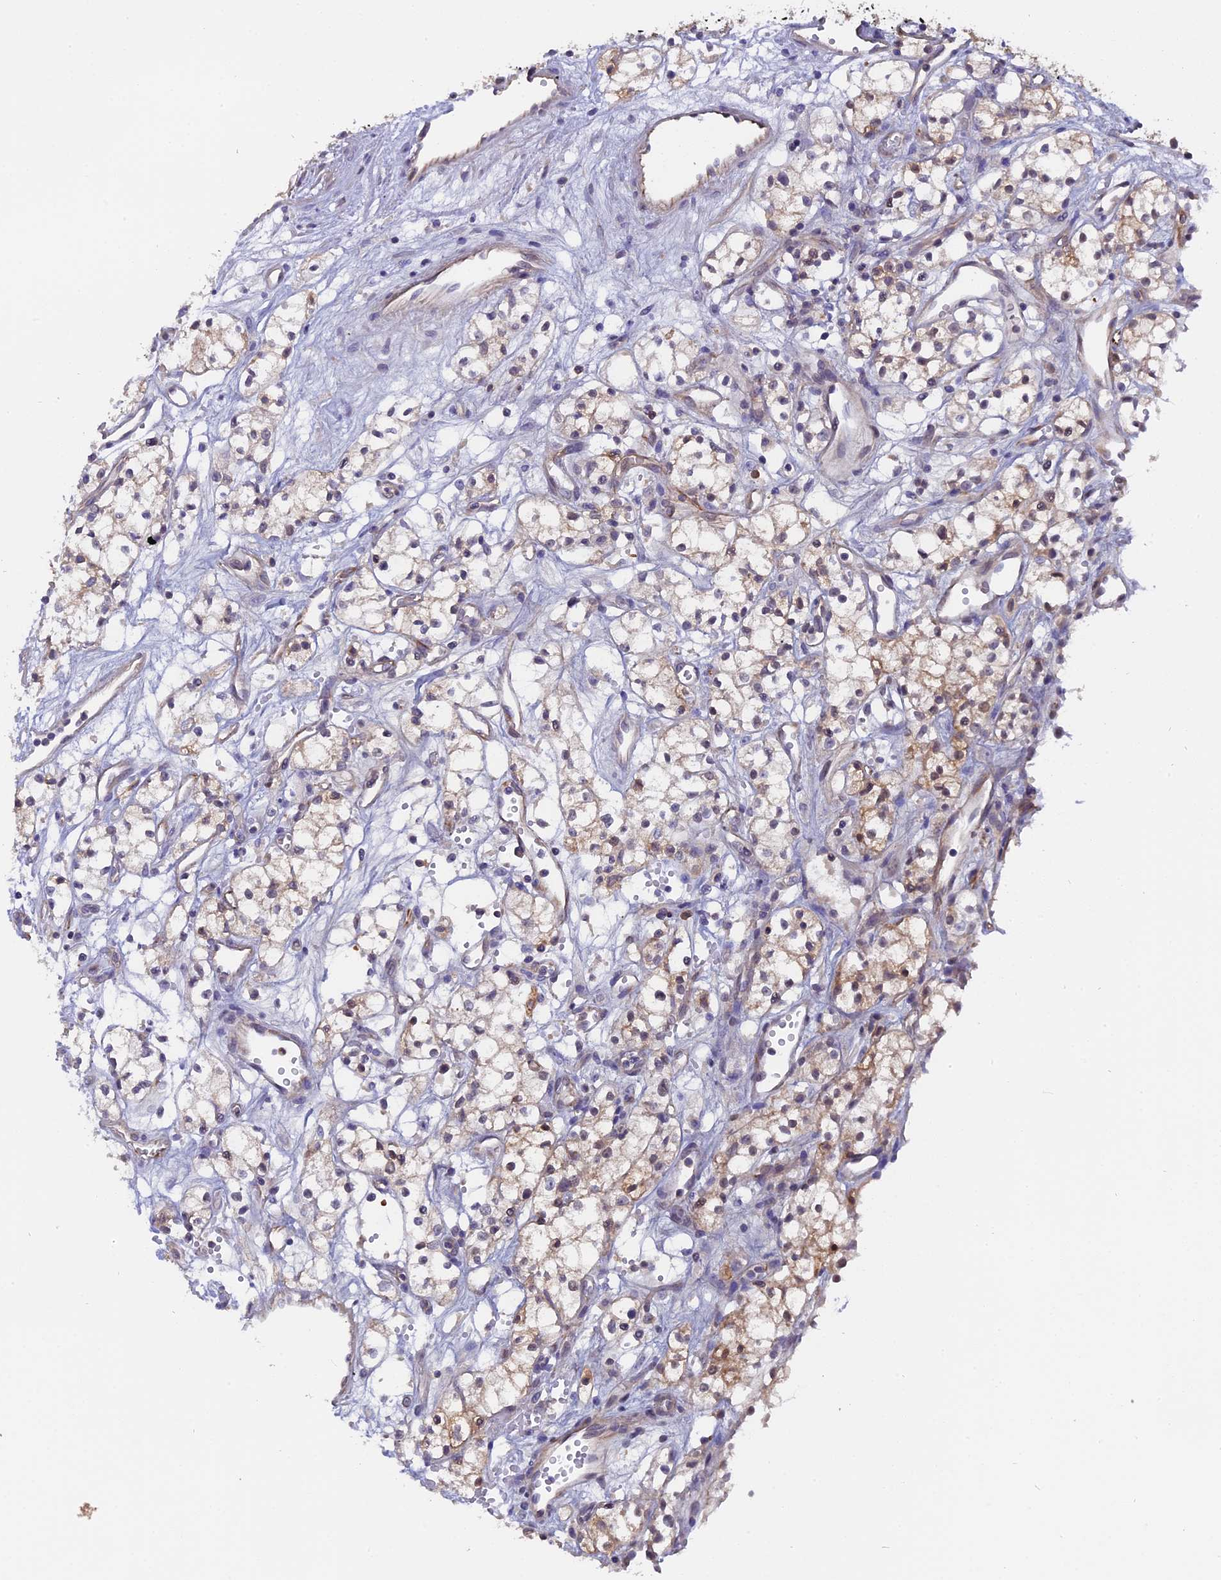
{"staining": {"intensity": "weak", "quantity": "<25%", "location": "cytoplasmic/membranous"}, "tissue": "renal cancer", "cell_type": "Tumor cells", "image_type": "cancer", "snomed": [{"axis": "morphology", "description": "Adenocarcinoma, NOS"}, {"axis": "topography", "description": "Kidney"}], "caption": "Immunohistochemistry of renal adenocarcinoma reveals no positivity in tumor cells.", "gene": "FAM118B", "patient": {"sex": "male", "age": 59}}